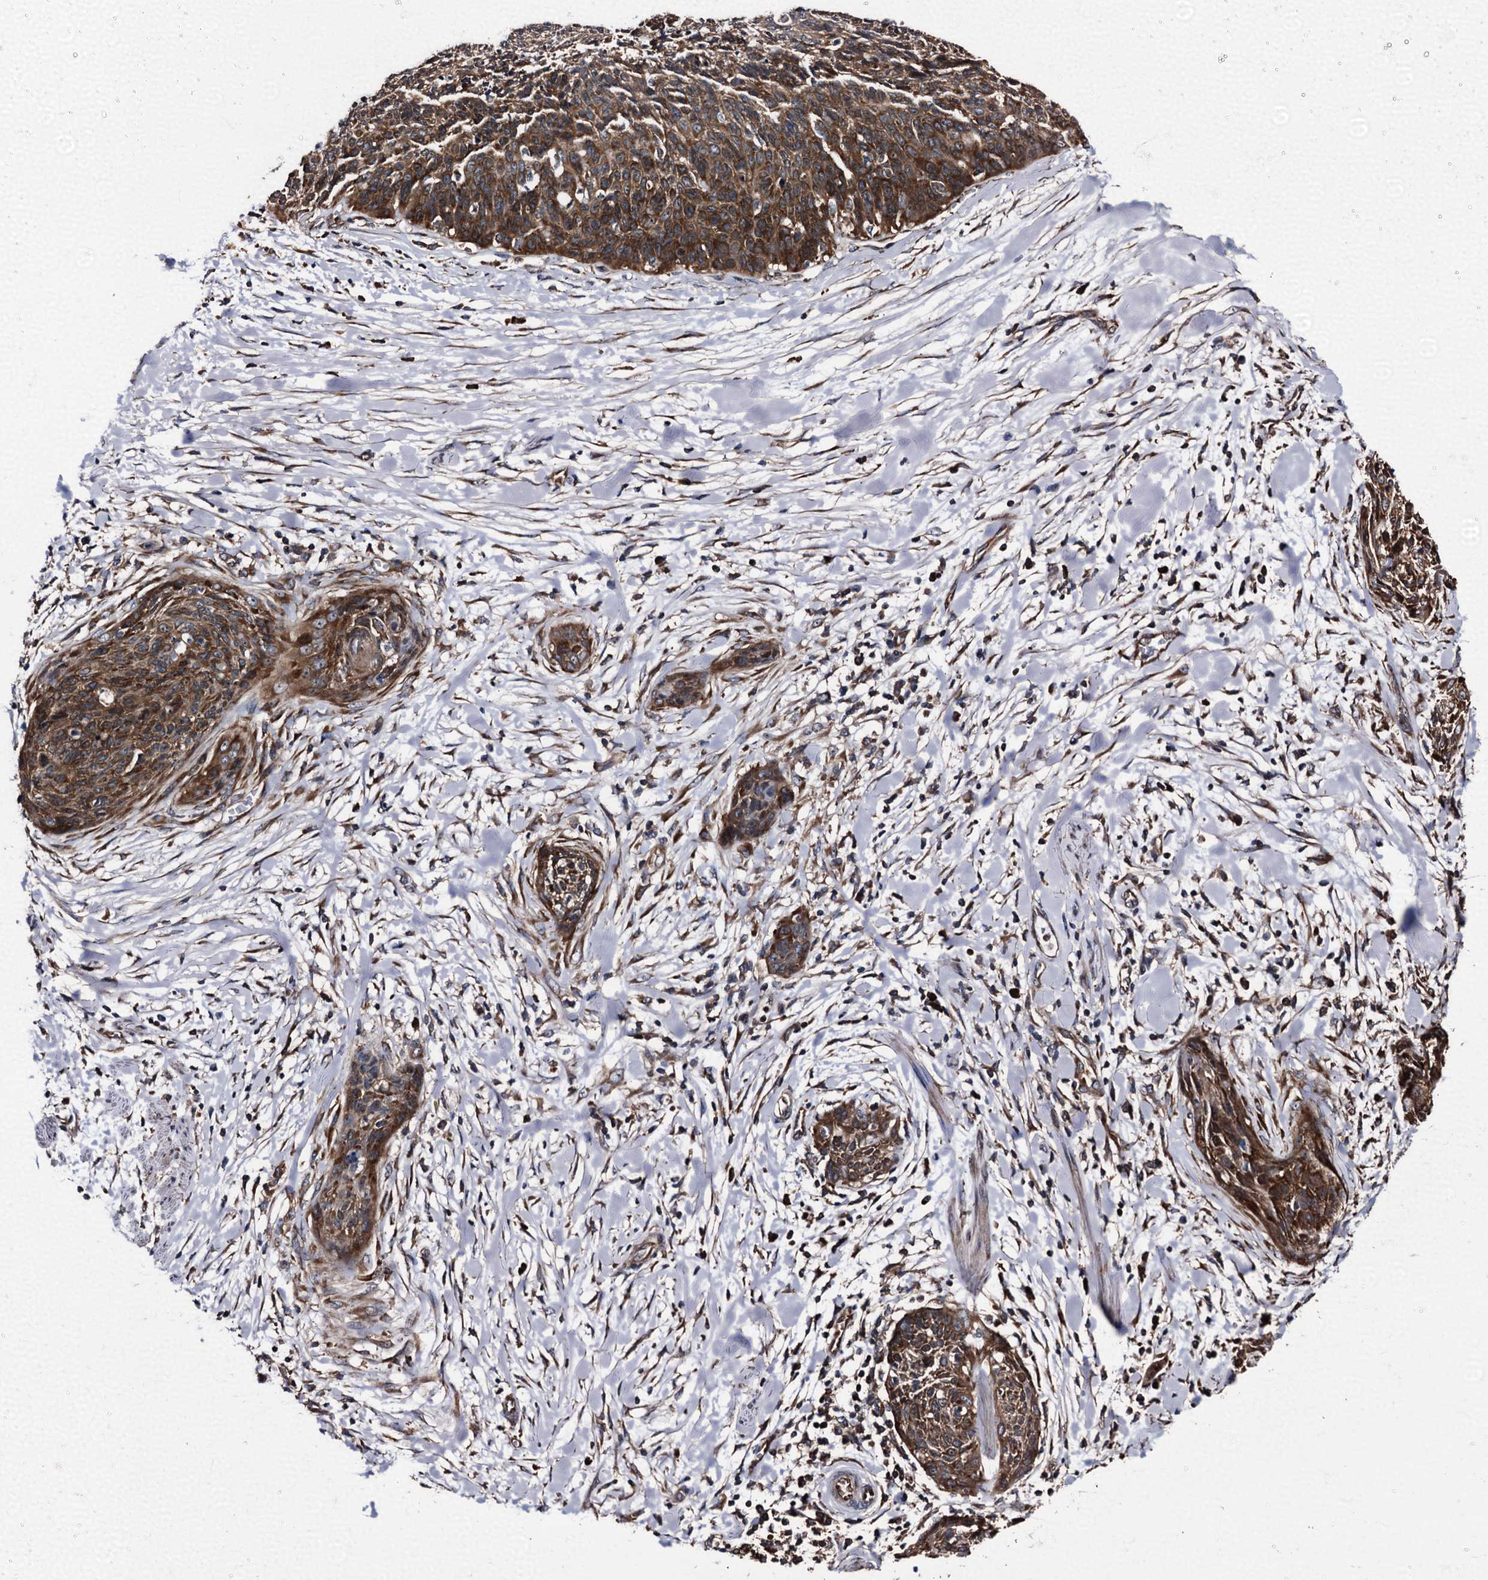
{"staining": {"intensity": "strong", "quantity": ">75%", "location": "cytoplasmic/membranous"}, "tissue": "cervical cancer", "cell_type": "Tumor cells", "image_type": "cancer", "snomed": [{"axis": "morphology", "description": "Squamous cell carcinoma, NOS"}, {"axis": "topography", "description": "Cervix"}], "caption": "Immunohistochemical staining of cervical cancer exhibits high levels of strong cytoplasmic/membranous expression in approximately >75% of tumor cells.", "gene": "ATP2C1", "patient": {"sex": "female", "age": 55}}